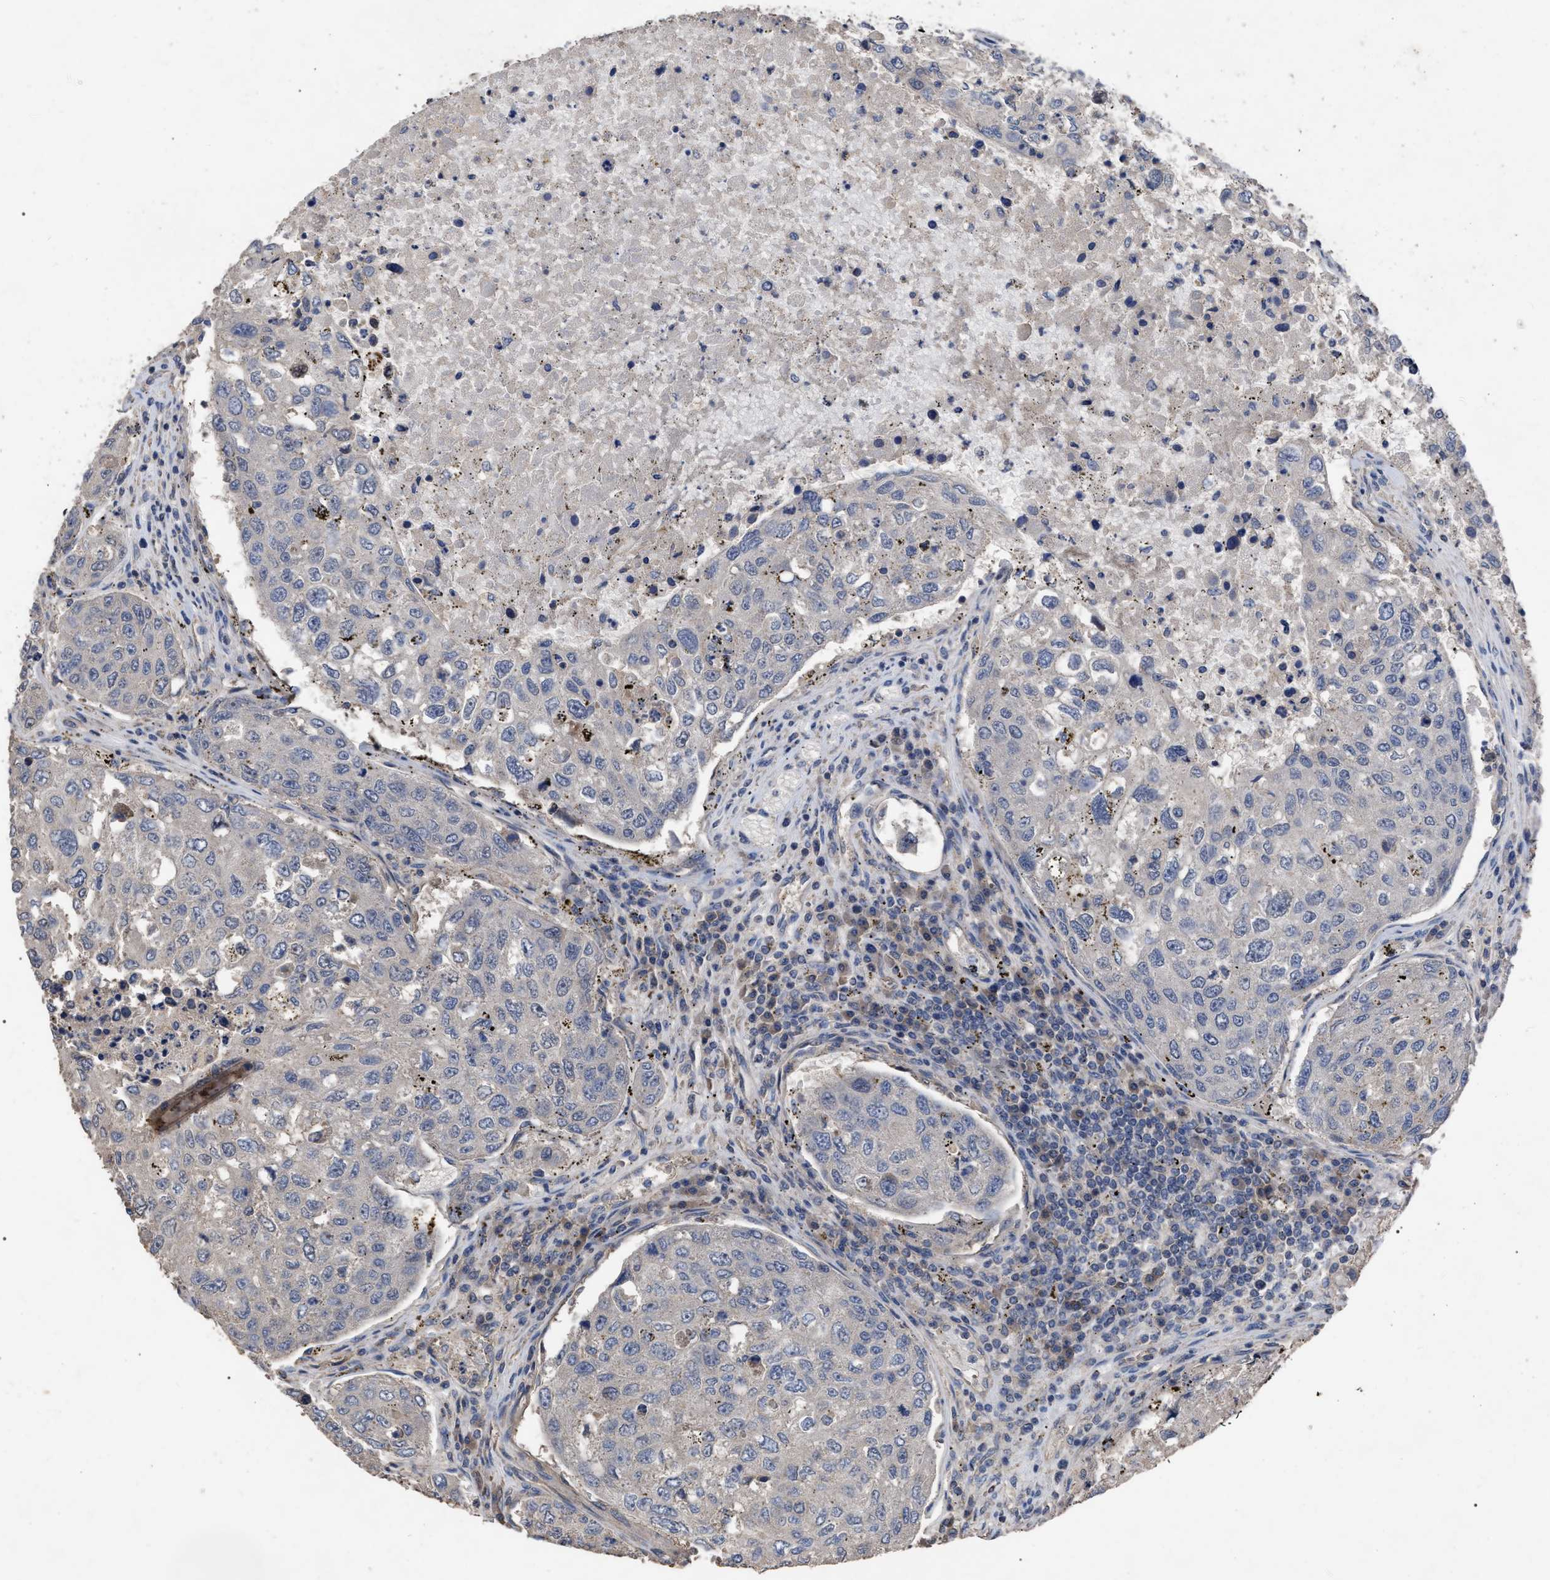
{"staining": {"intensity": "weak", "quantity": "<25%", "location": "cytoplasmic/membranous"}, "tissue": "urothelial cancer", "cell_type": "Tumor cells", "image_type": "cancer", "snomed": [{"axis": "morphology", "description": "Urothelial carcinoma, High grade"}, {"axis": "topography", "description": "Lymph node"}, {"axis": "topography", "description": "Urinary bladder"}], "caption": "A micrograph of urothelial cancer stained for a protein demonstrates no brown staining in tumor cells.", "gene": "BTN2A1", "patient": {"sex": "male", "age": 51}}